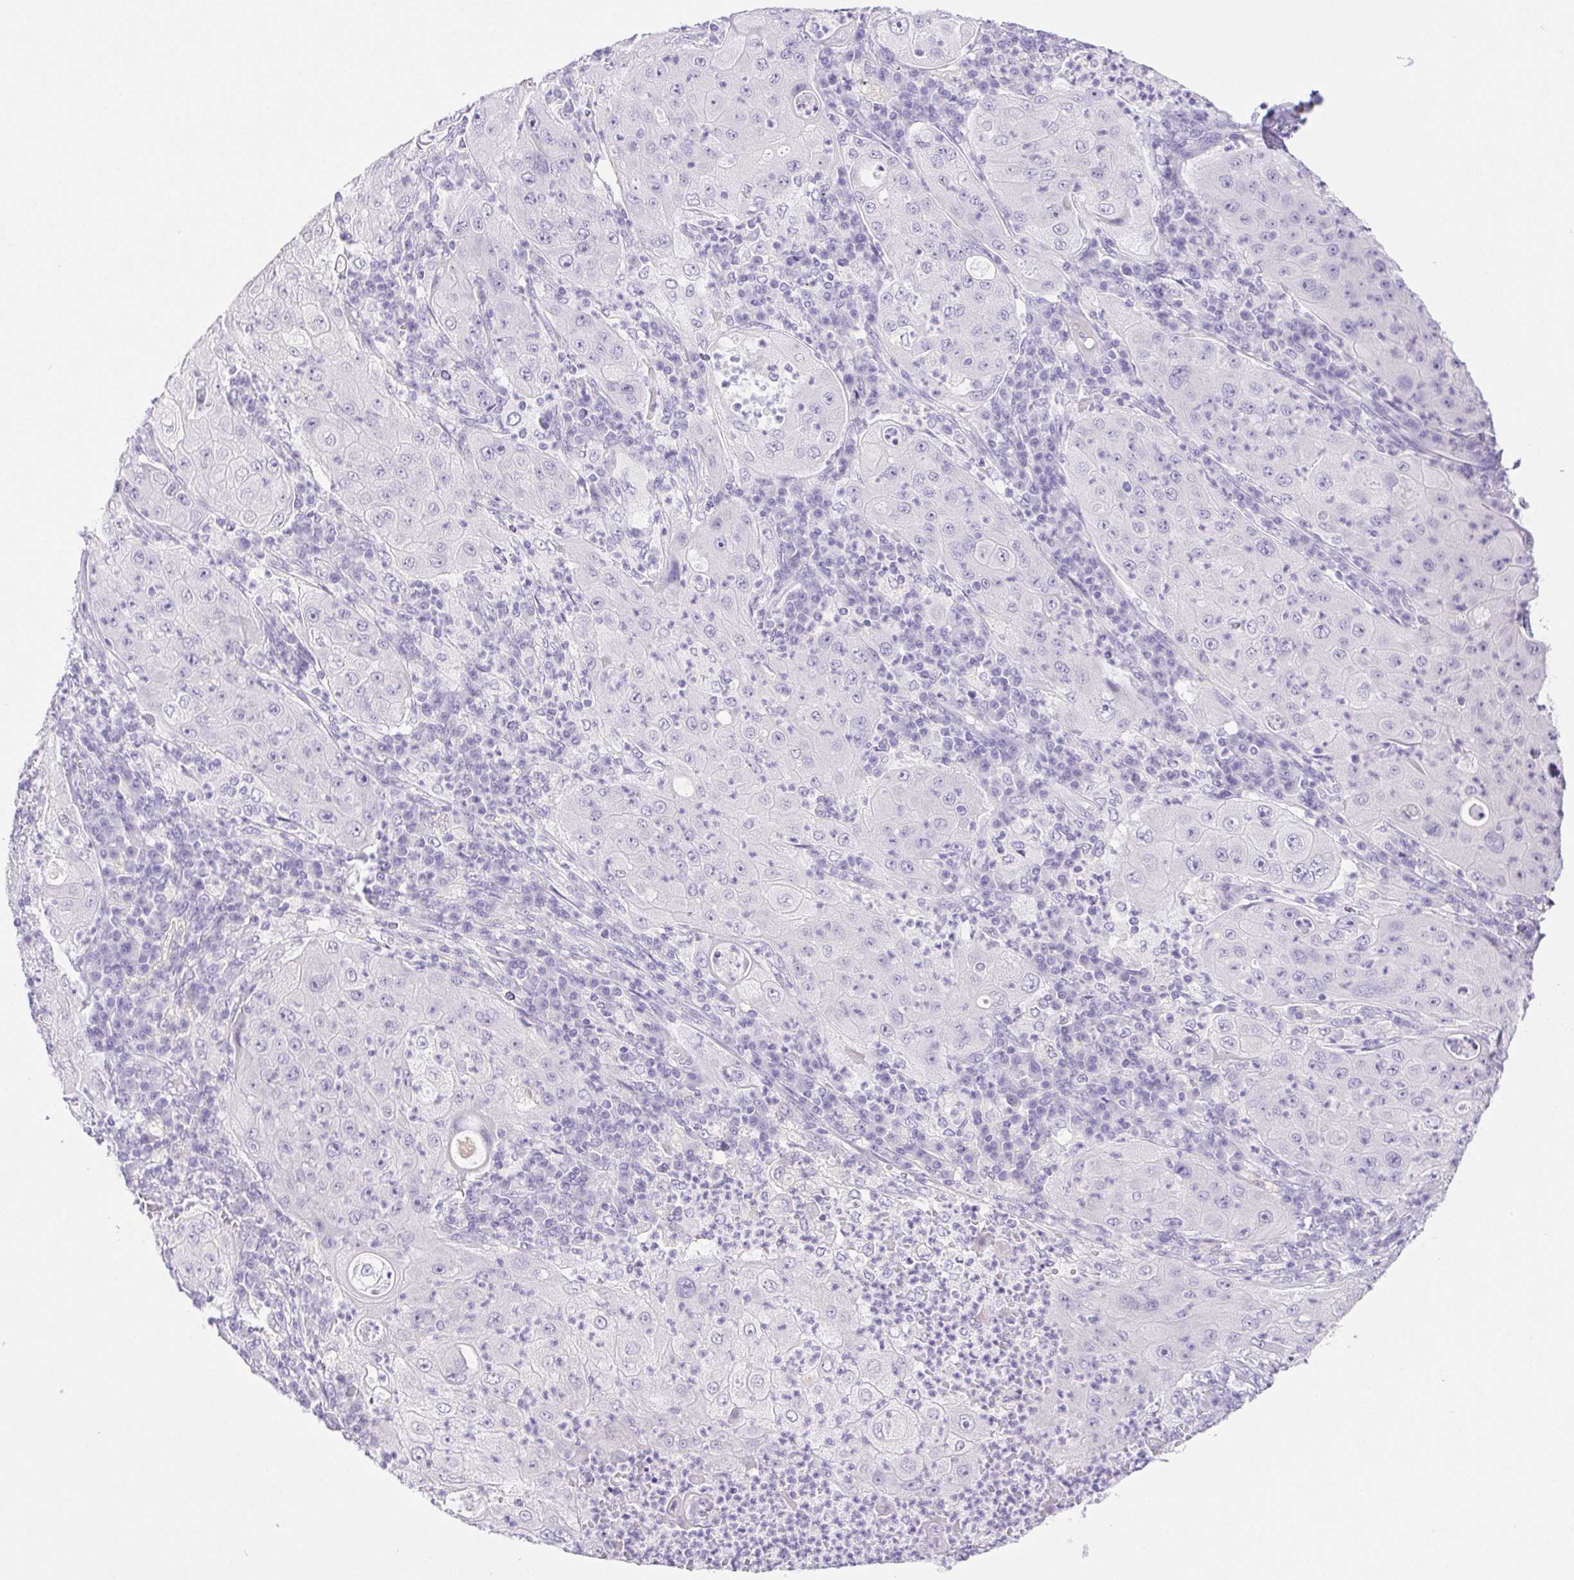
{"staining": {"intensity": "negative", "quantity": "none", "location": "none"}, "tissue": "lung cancer", "cell_type": "Tumor cells", "image_type": "cancer", "snomed": [{"axis": "morphology", "description": "Squamous cell carcinoma, NOS"}, {"axis": "topography", "description": "Lung"}], "caption": "High power microscopy micrograph of an IHC histopathology image of lung cancer, revealing no significant staining in tumor cells.", "gene": "PNLIP", "patient": {"sex": "female", "age": 59}}